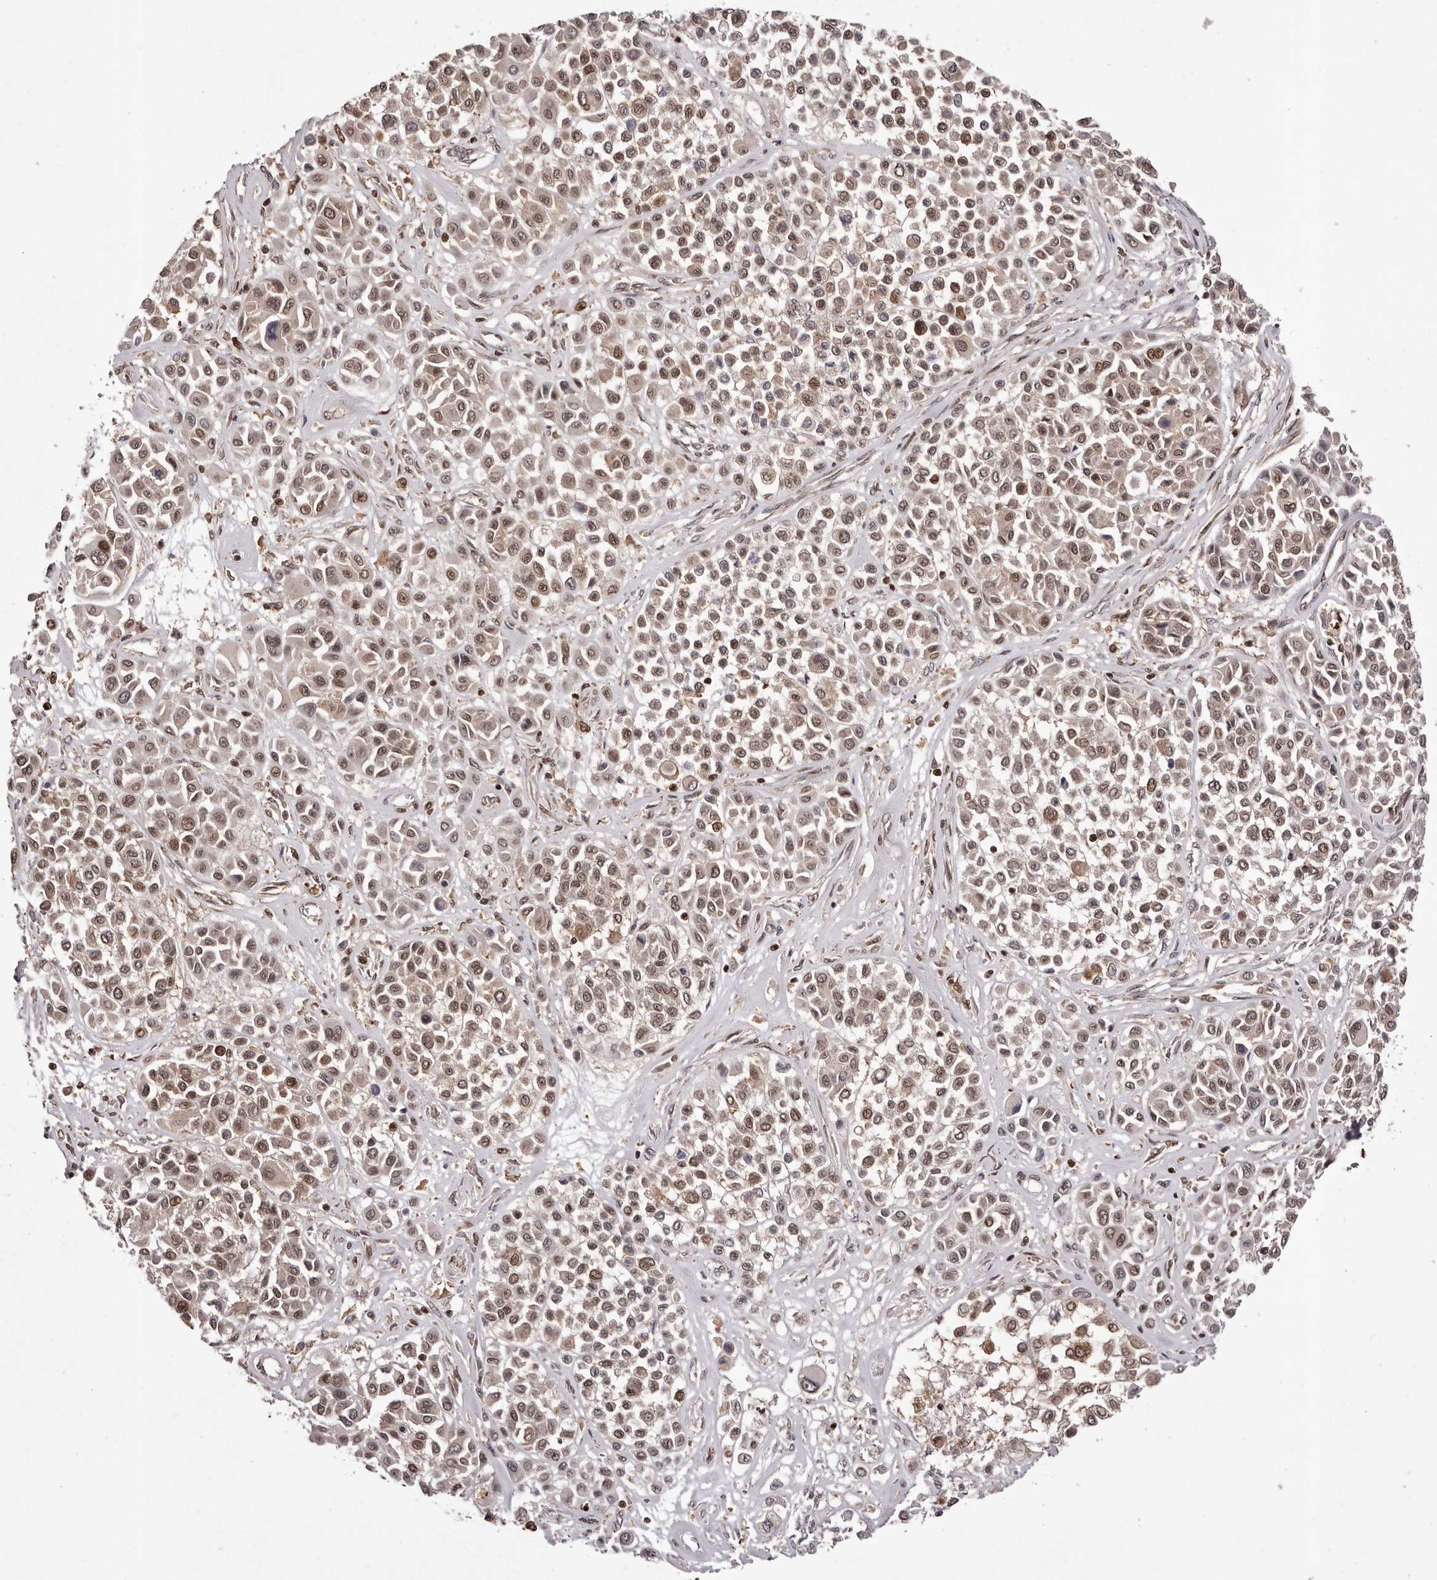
{"staining": {"intensity": "moderate", "quantity": ">75%", "location": "nuclear"}, "tissue": "melanoma", "cell_type": "Tumor cells", "image_type": "cancer", "snomed": [{"axis": "morphology", "description": "Malignant melanoma, Metastatic site"}, {"axis": "topography", "description": "Soft tissue"}], "caption": "Immunohistochemical staining of malignant melanoma (metastatic site) demonstrates medium levels of moderate nuclear protein expression in about >75% of tumor cells.", "gene": "FBXO5", "patient": {"sex": "male", "age": 41}}